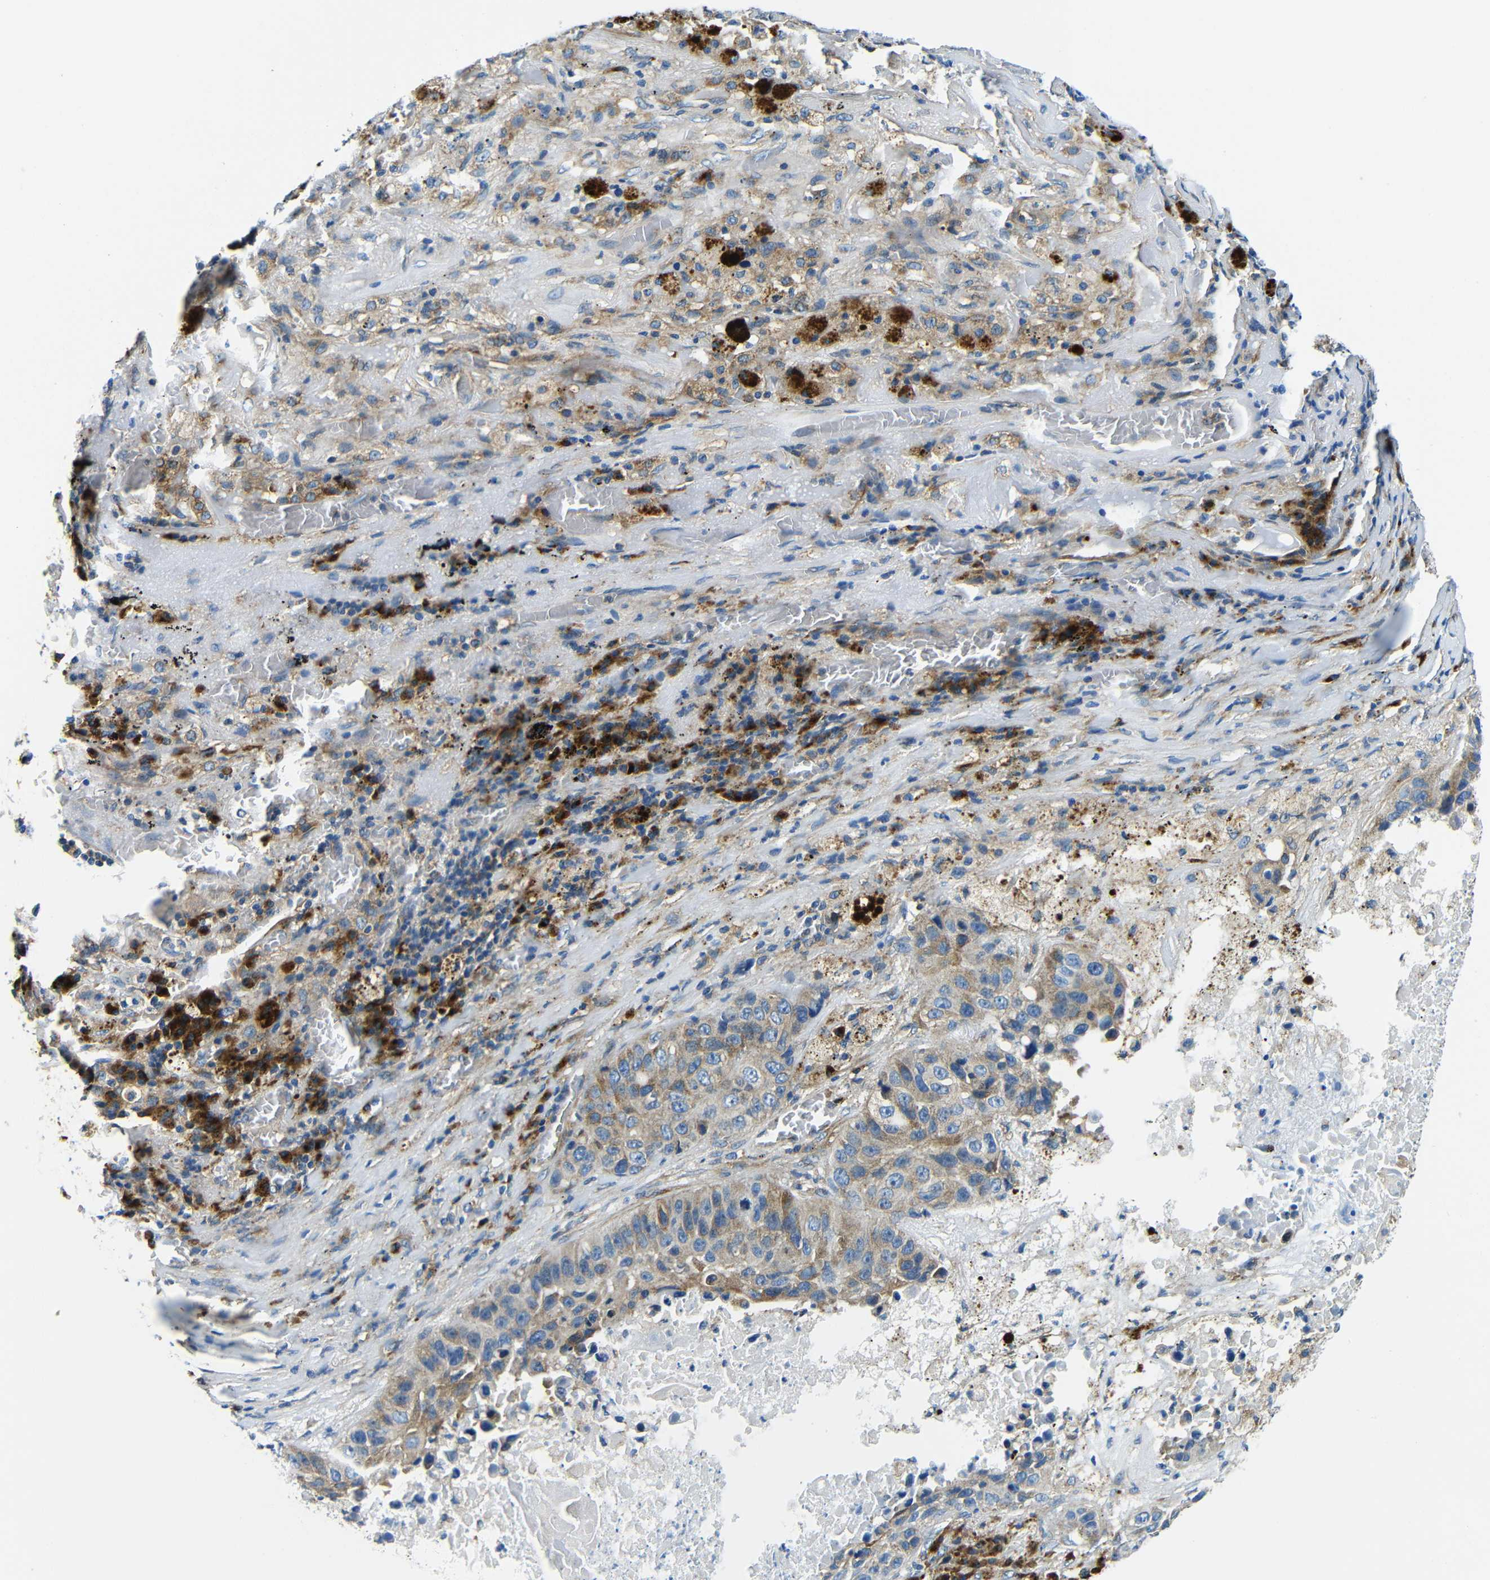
{"staining": {"intensity": "weak", "quantity": ">75%", "location": "cytoplasmic/membranous"}, "tissue": "lung cancer", "cell_type": "Tumor cells", "image_type": "cancer", "snomed": [{"axis": "morphology", "description": "Squamous cell carcinoma, NOS"}, {"axis": "topography", "description": "Lung"}], "caption": "There is low levels of weak cytoplasmic/membranous staining in tumor cells of lung cancer (squamous cell carcinoma), as demonstrated by immunohistochemical staining (brown color).", "gene": "USO1", "patient": {"sex": "male", "age": 57}}